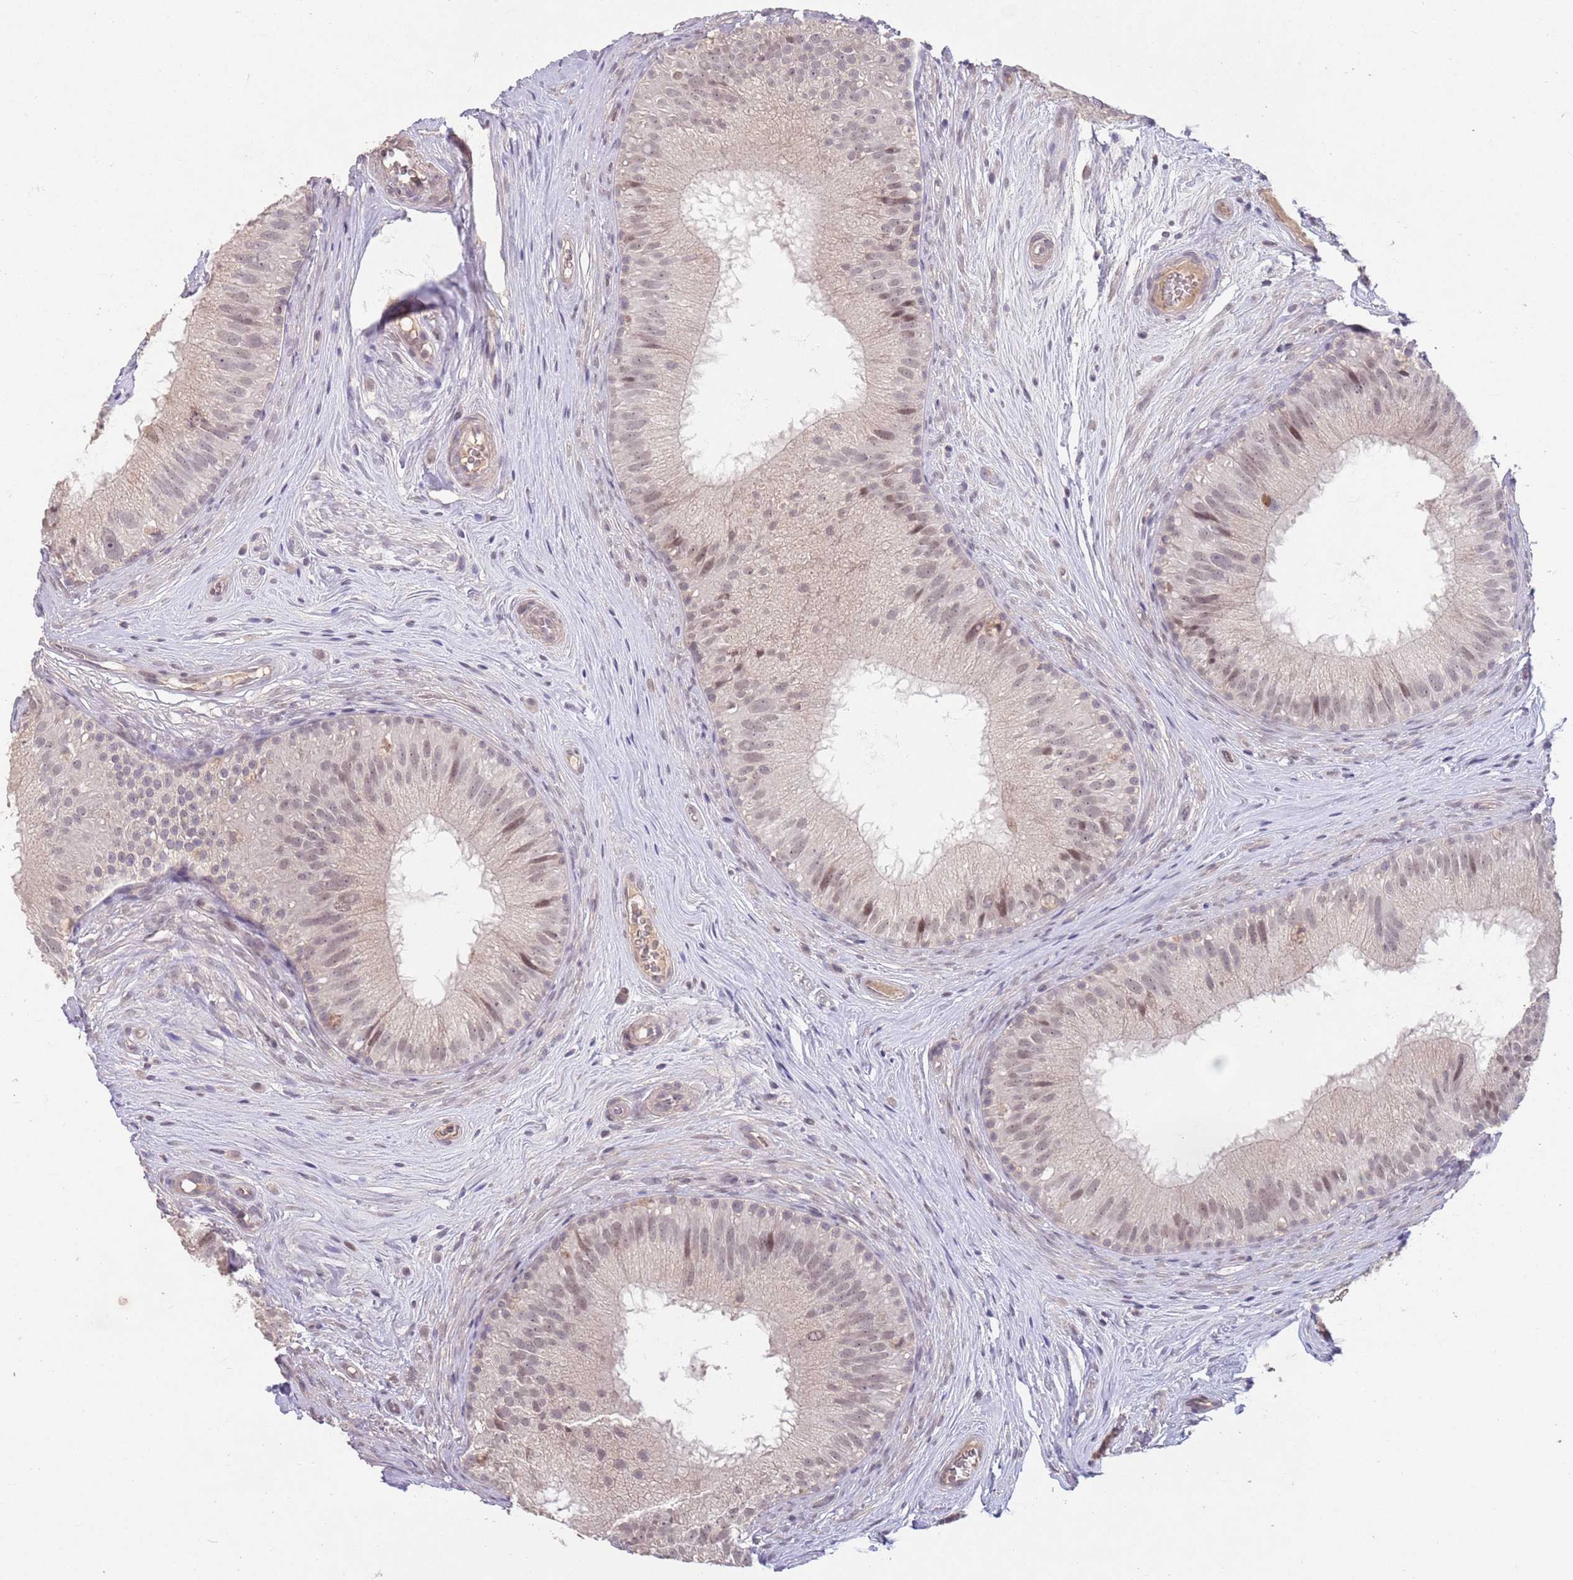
{"staining": {"intensity": "weak", "quantity": "<25%", "location": "nuclear"}, "tissue": "epididymis", "cell_type": "Glandular cells", "image_type": "normal", "snomed": [{"axis": "morphology", "description": "Normal tissue, NOS"}, {"axis": "topography", "description": "Epididymis"}], "caption": "Human epididymis stained for a protein using immunohistochemistry (IHC) shows no expression in glandular cells.", "gene": "MEI1", "patient": {"sex": "male", "age": 34}}